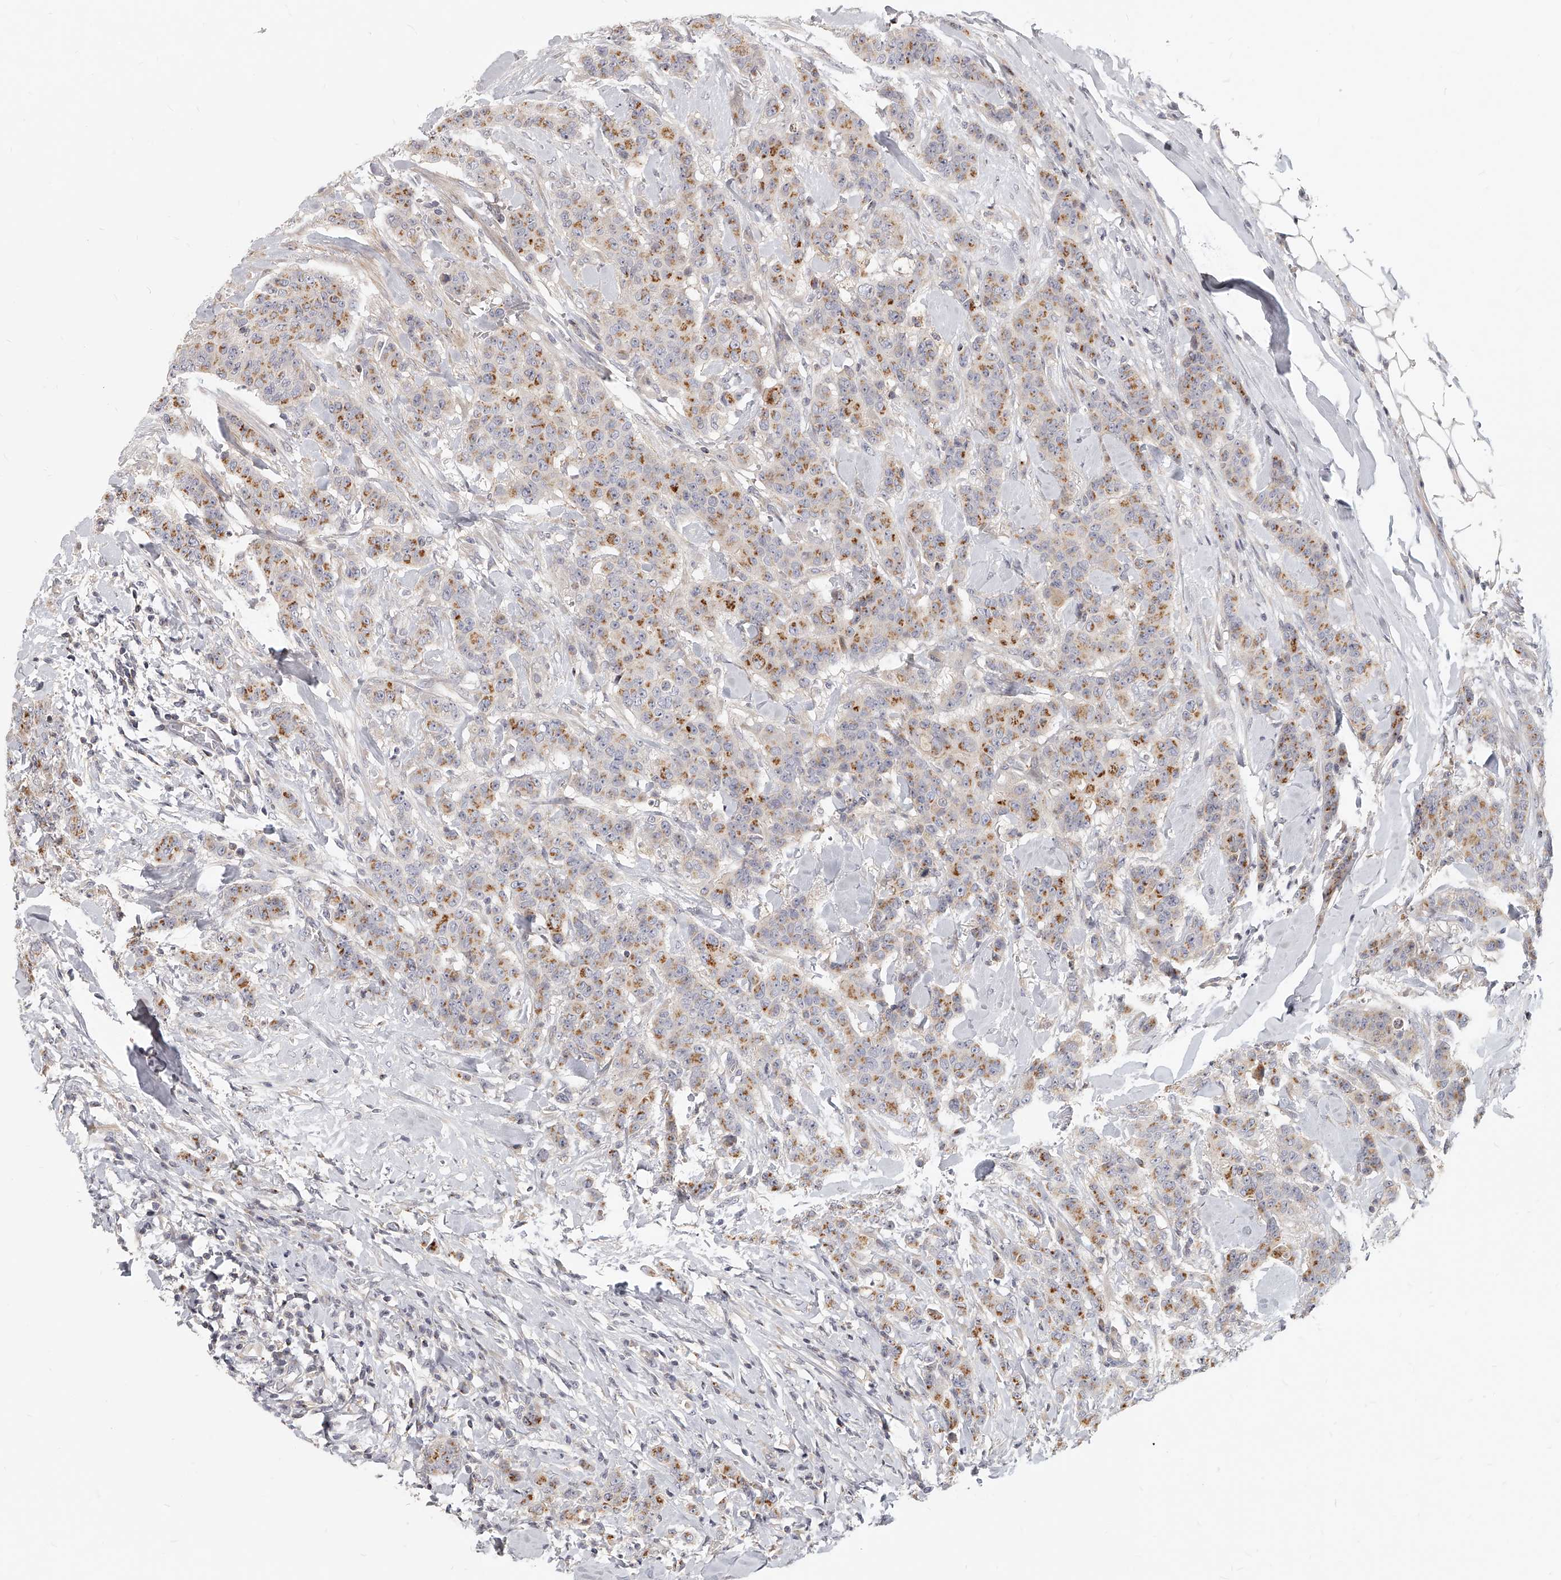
{"staining": {"intensity": "moderate", "quantity": ">75%", "location": "cytoplasmic/membranous"}, "tissue": "breast cancer", "cell_type": "Tumor cells", "image_type": "cancer", "snomed": [{"axis": "morphology", "description": "Duct carcinoma"}, {"axis": "topography", "description": "Breast"}], "caption": "The photomicrograph demonstrates a brown stain indicating the presence of a protein in the cytoplasmic/membranous of tumor cells in breast cancer (intraductal carcinoma). Ihc stains the protein of interest in brown and the nuclei are stained blue.", "gene": "SLC37A1", "patient": {"sex": "female", "age": 40}}